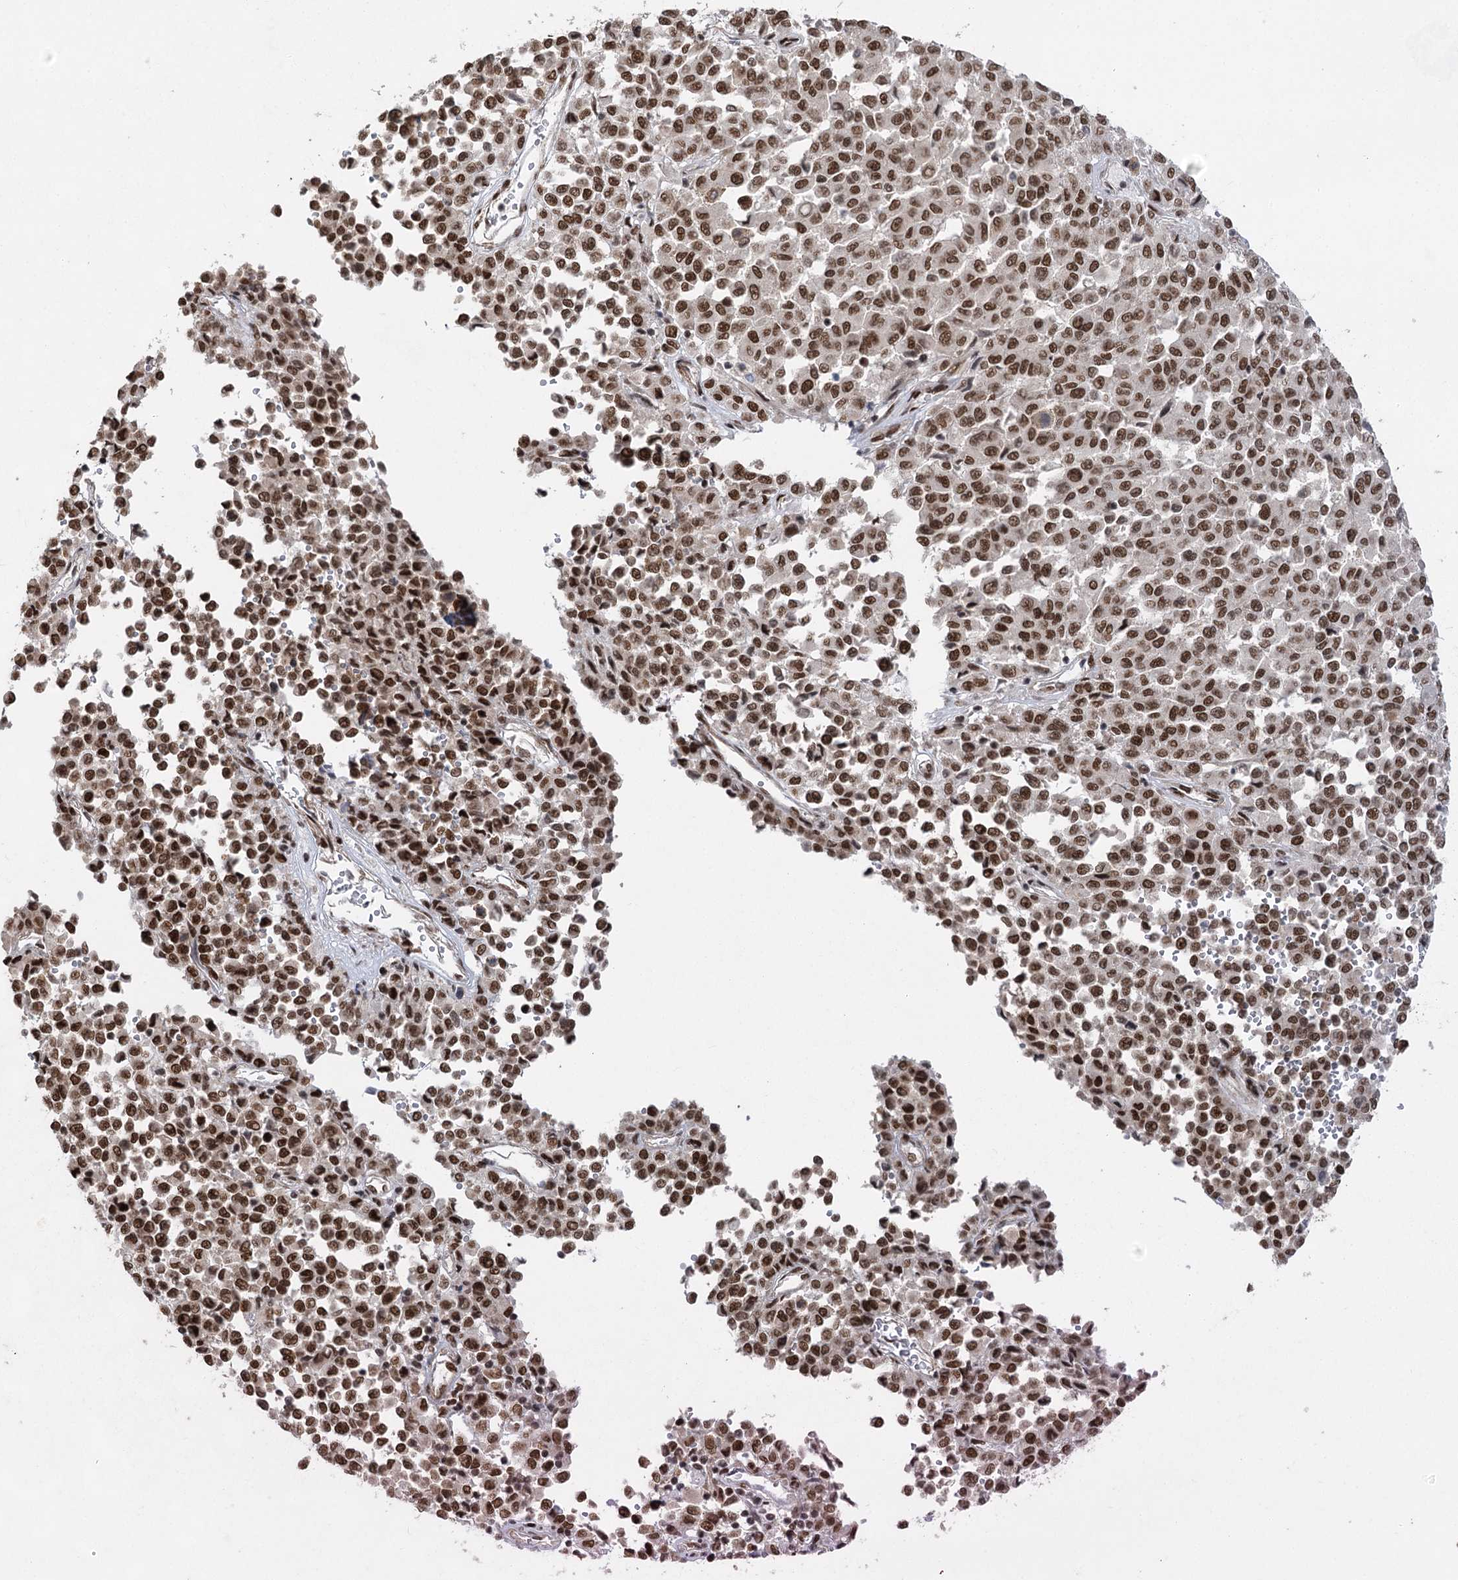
{"staining": {"intensity": "strong", "quantity": ">75%", "location": "nuclear"}, "tissue": "melanoma", "cell_type": "Tumor cells", "image_type": "cancer", "snomed": [{"axis": "morphology", "description": "Malignant melanoma, Metastatic site"}, {"axis": "topography", "description": "Pancreas"}], "caption": "Protein expression analysis of malignant melanoma (metastatic site) demonstrates strong nuclear positivity in about >75% of tumor cells. (Brightfield microscopy of DAB IHC at high magnification).", "gene": "ZCCHC8", "patient": {"sex": "female", "age": 30}}